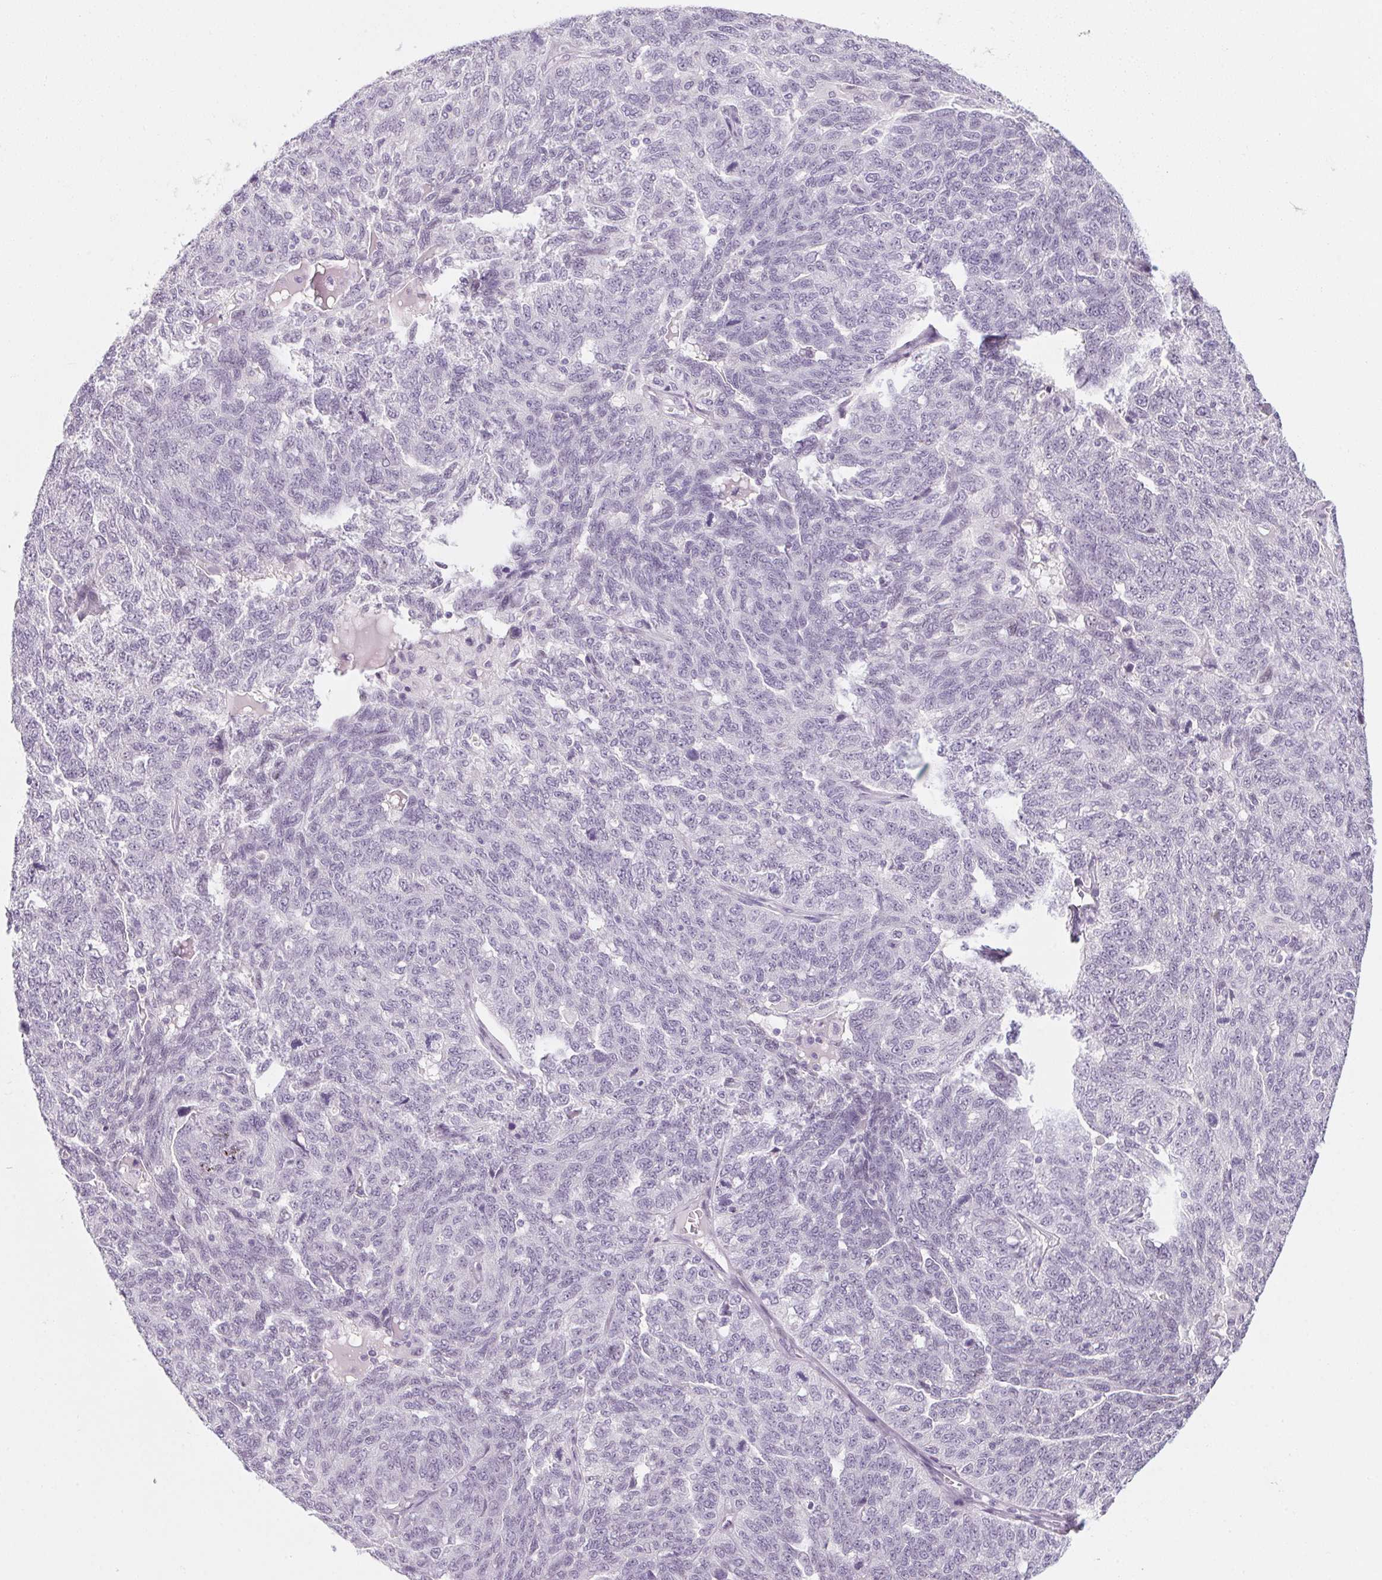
{"staining": {"intensity": "negative", "quantity": "none", "location": "none"}, "tissue": "ovarian cancer", "cell_type": "Tumor cells", "image_type": "cancer", "snomed": [{"axis": "morphology", "description": "Cystadenocarcinoma, serous, NOS"}, {"axis": "topography", "description": "Ovary"}], "caption": "Tumor cells are negative for protein expression in human ovarian cancer.", "gene": "KCNQ2", "patient": {"sex": "female", "age": 71}}